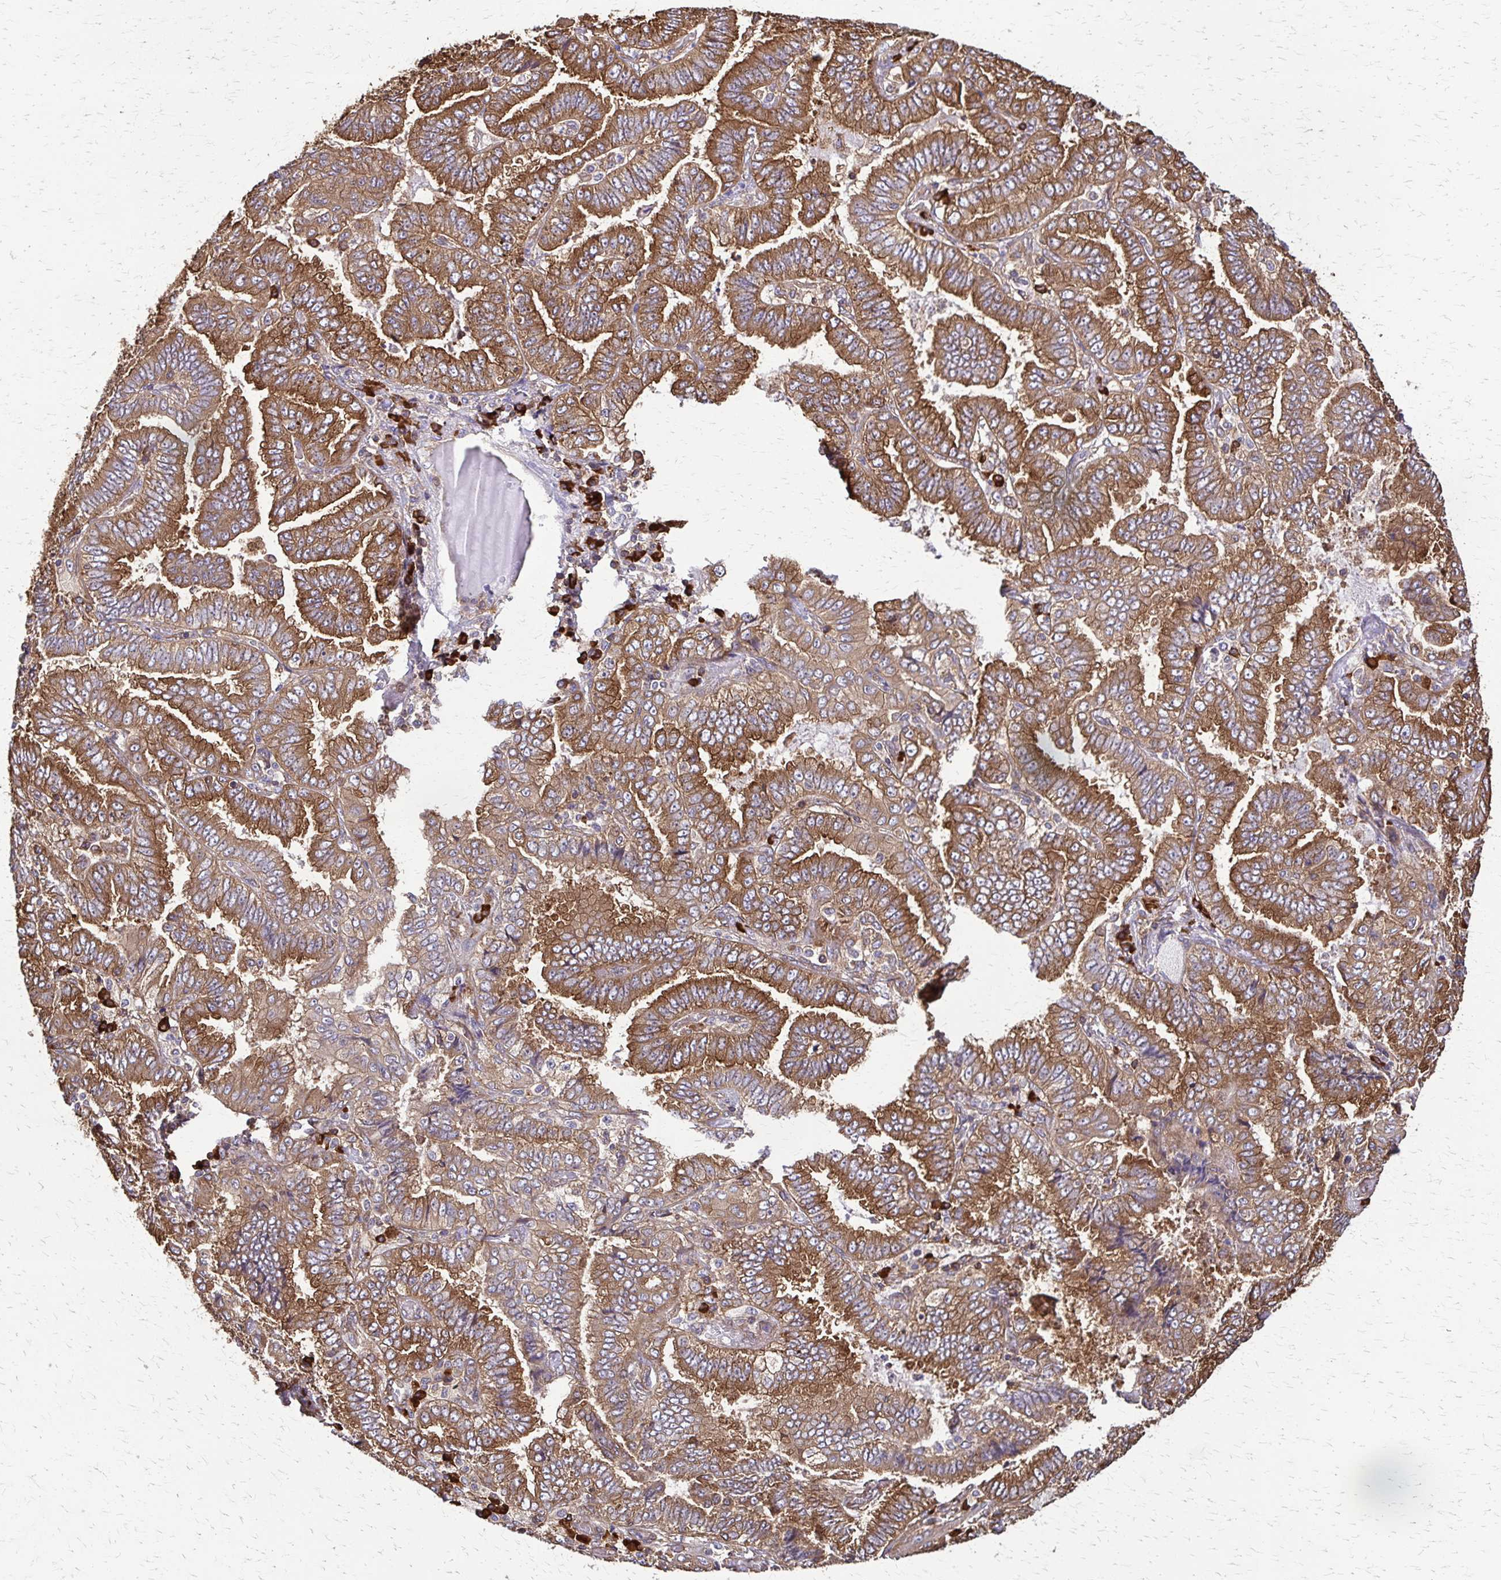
{"staining": {"intensity": "moderate", "quantity": ">75%", "location": "cytoplasmic/membranous"}, "tissue": "lung cancer", "cell_type": "Tumor cells", "image_type": "cancer", "snomed": [{"axis": "morphology", "description": "Aneuploidy"}, {"axis": "morphology", "description": "Adenocarcinoma, NOS"}, {"axis": "morphology", "description": "Adenocarcinoma, metastatic, NOS"}, {"axis": "topography", "description": "Lymph node"}, {"axis": "topography", "description": "Lung"}], "caption": "Moderate cytoplasmic/membranous expression for a protein is identified in about >75% of tumor cells of lung cancer (metastatic adenocarcinoma) using immunohistochemistry (IHC).", "gene": "EEF2", "patient": {"sex": "female", "age": 48}}